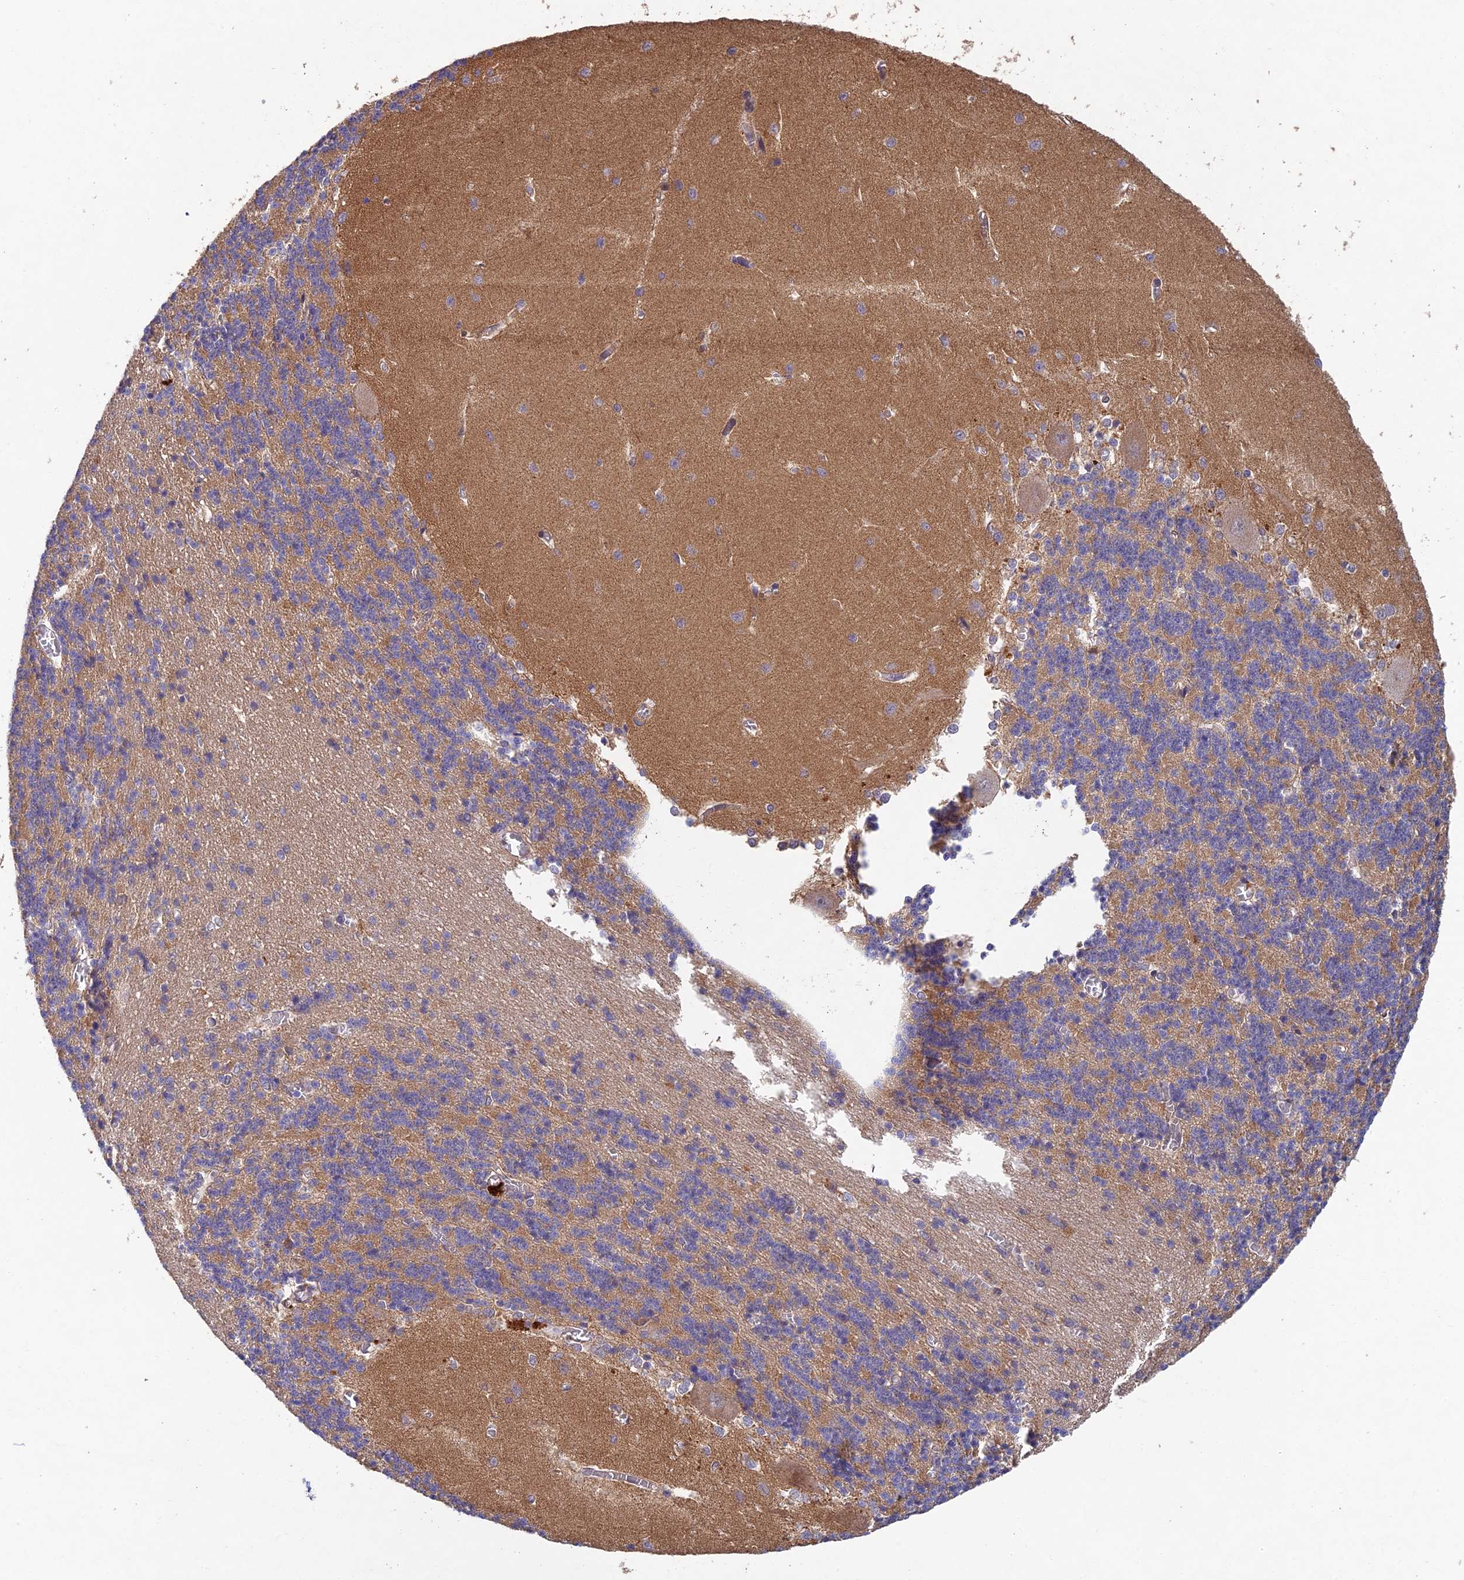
{"staining": {"intensity": "moderate", "quantity": "25%-75%", "location": "cytoplasmic/membranous"}, "tissue": "cerebellum", "cell_type": "Cells in granular layer", "image_type": "normal", "snomed": [{"axis": "morphology", "description": "Normal tissue, NOS"}, {"axis": "topography", "description": "Cerebellum"}], "caption": "This histopathology image demonstrates immunohistochemistry staining of unremarkable cerebellum, with medium moderate cytoplasmic/membranous positivity in approximately 25%-75% of cells in granular layer.", "gene": "NSMCE1", "patient": {"sex": "male", "age": 37}}